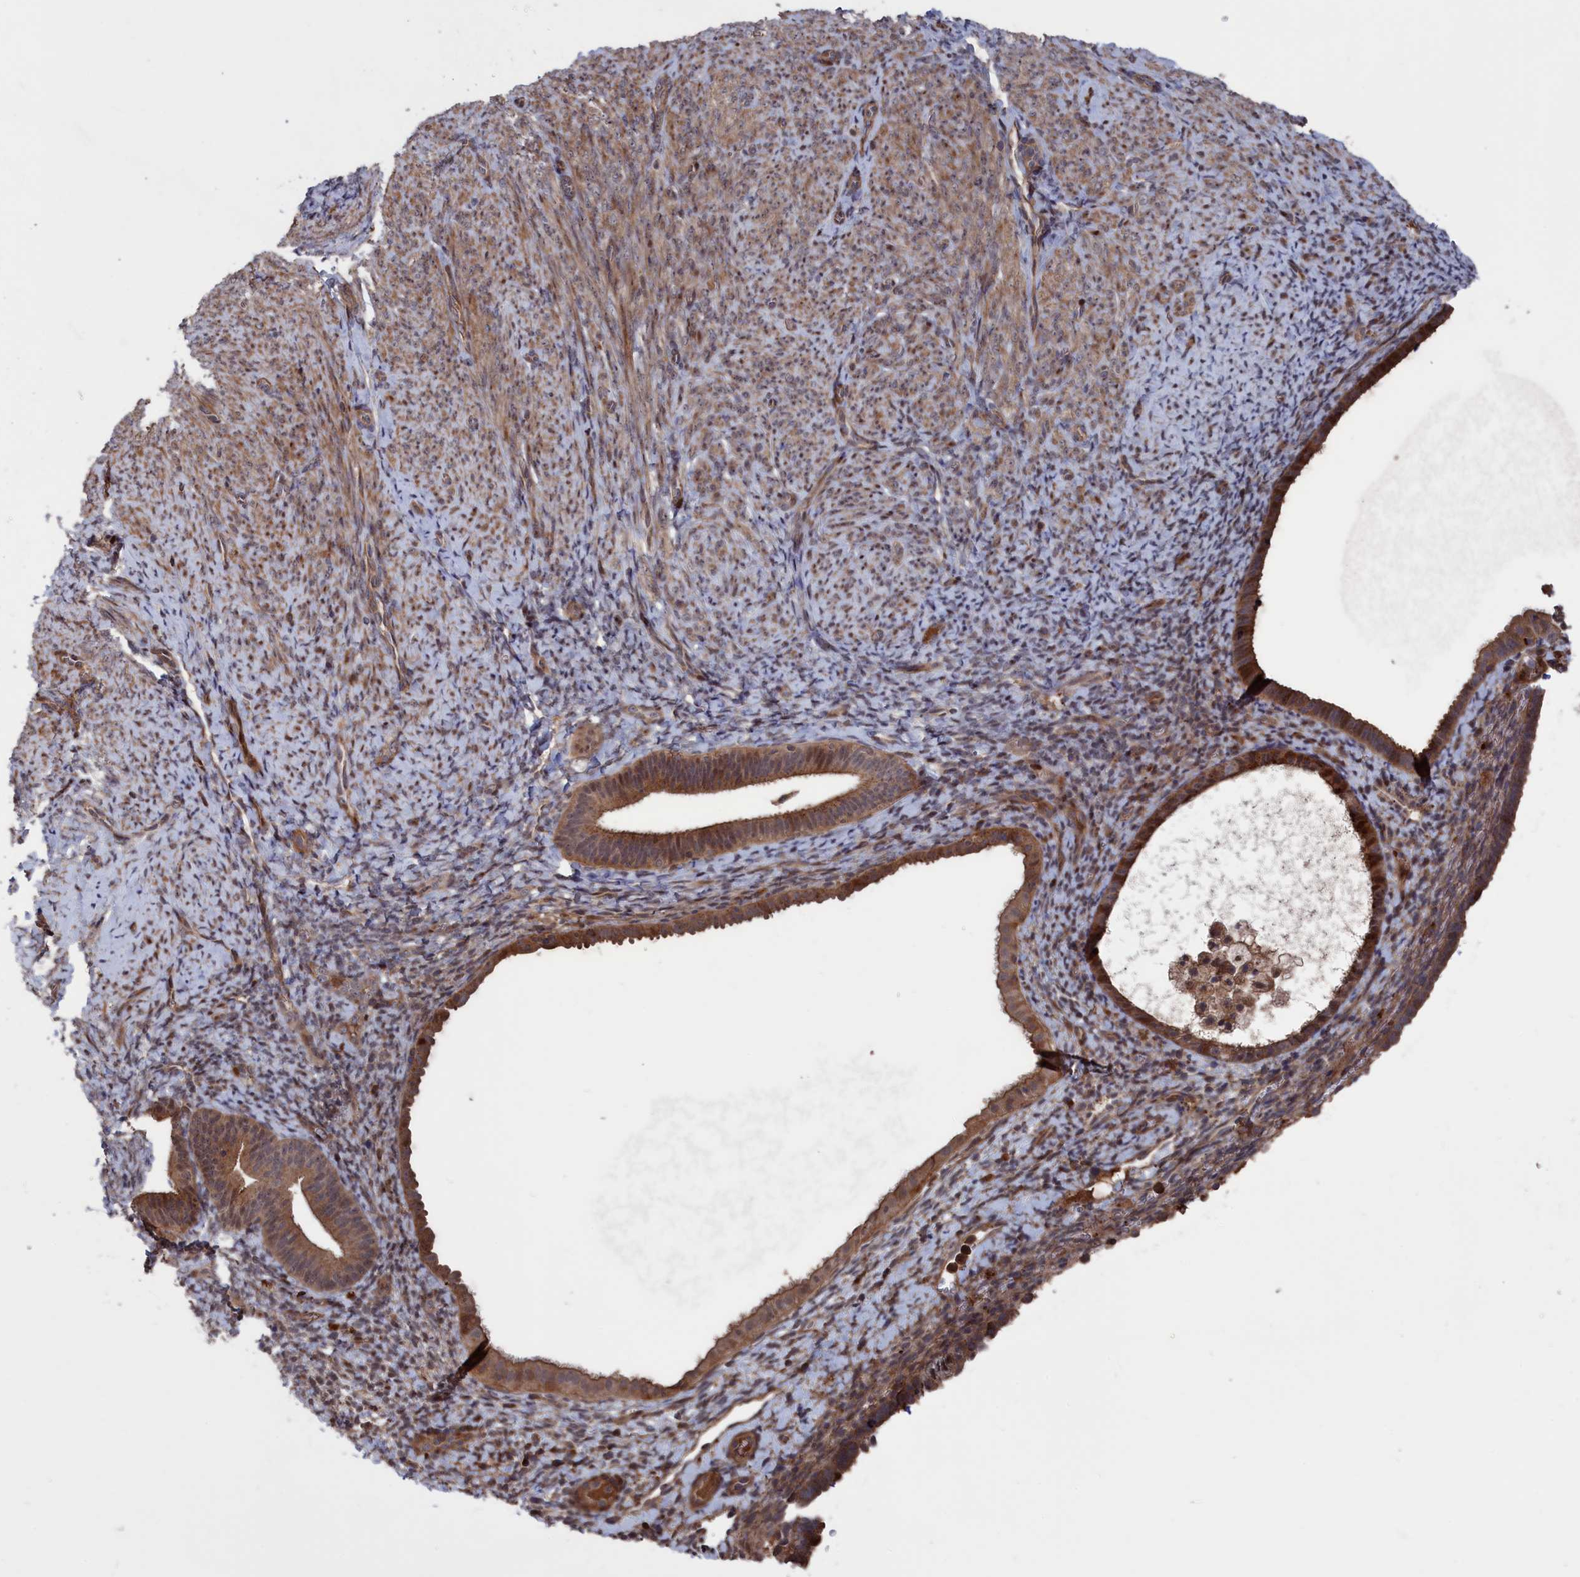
{"staining": {"intensity": "weak", "quantity": "<25%", "location": "nuclear"}, "tissue": "endometrium", "cell_type": "Cells in endometrial stroma", "image_type": "normal", "snomed": [{"axis": "morphology", "description": "Normal tissue, NOS"}, {"axis": "topography", "description": "Endometrium"}], "caption": "Immunohistochemistry (IHC) of normal endometrium shows no staining in cells in endometrial stroma.", "gene": "PLA2G15", "patient": {"sex": "female", "age": 65}}